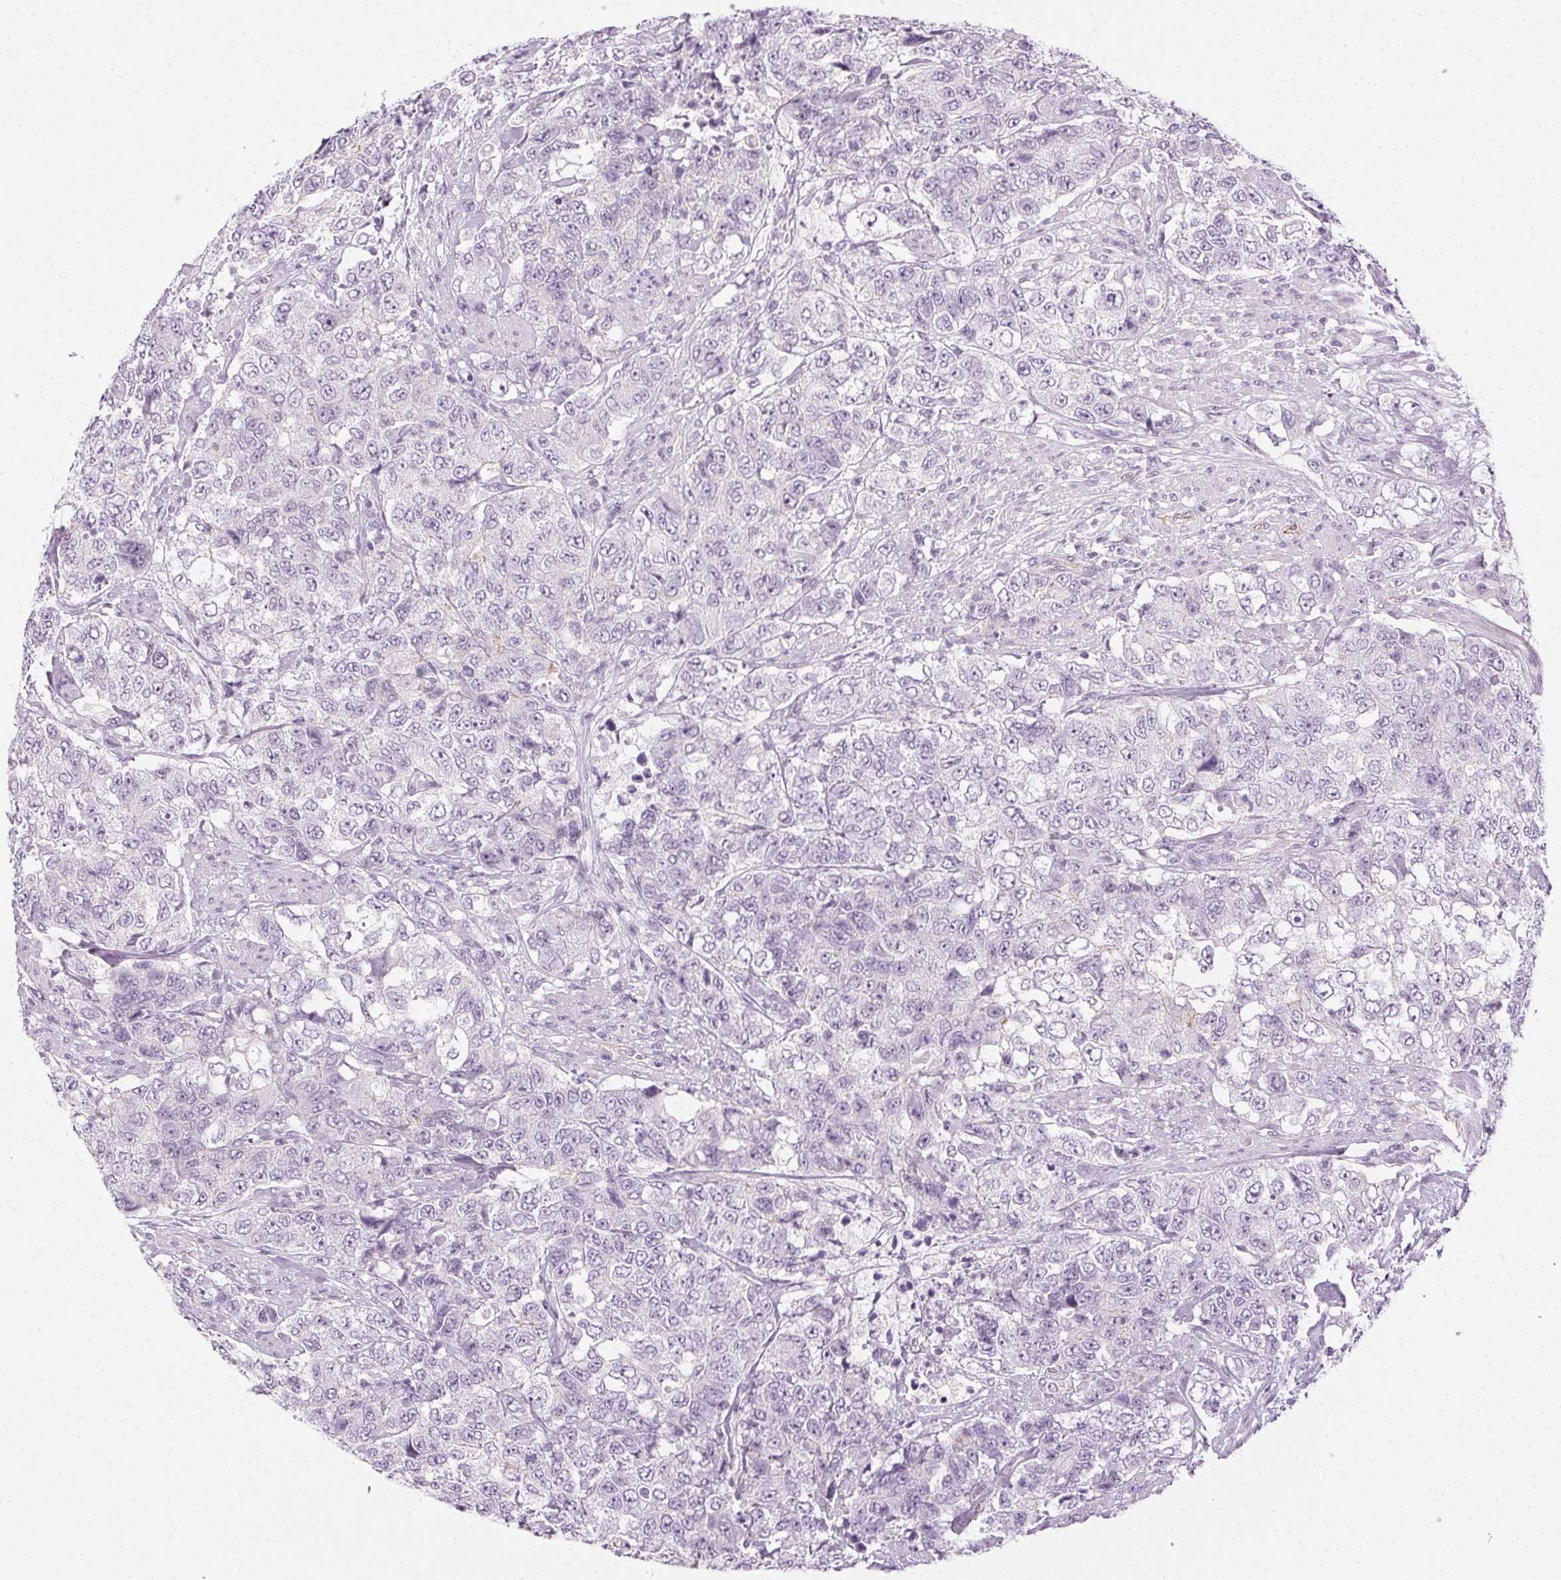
{"staining": {"intensity": "negative", "quantity": "none", "location": "none"}, "tissue": "urothelial cancer", "cell_type": "Tumor cells", "image_type": "cancer", "snomed": [{"axis": "morphology", "description": "Urothelial carcinoma, High grade"}, {"axis": "topography", "description": "Urinary bladder"}], "caption": "High power microscopy micrograph of an IHC image of high-grade urothelial carcinoma, revealing no significant expression in tumor cells.", "gene": "AIF1L", "patient": {"sex": "female", "age": 78}}